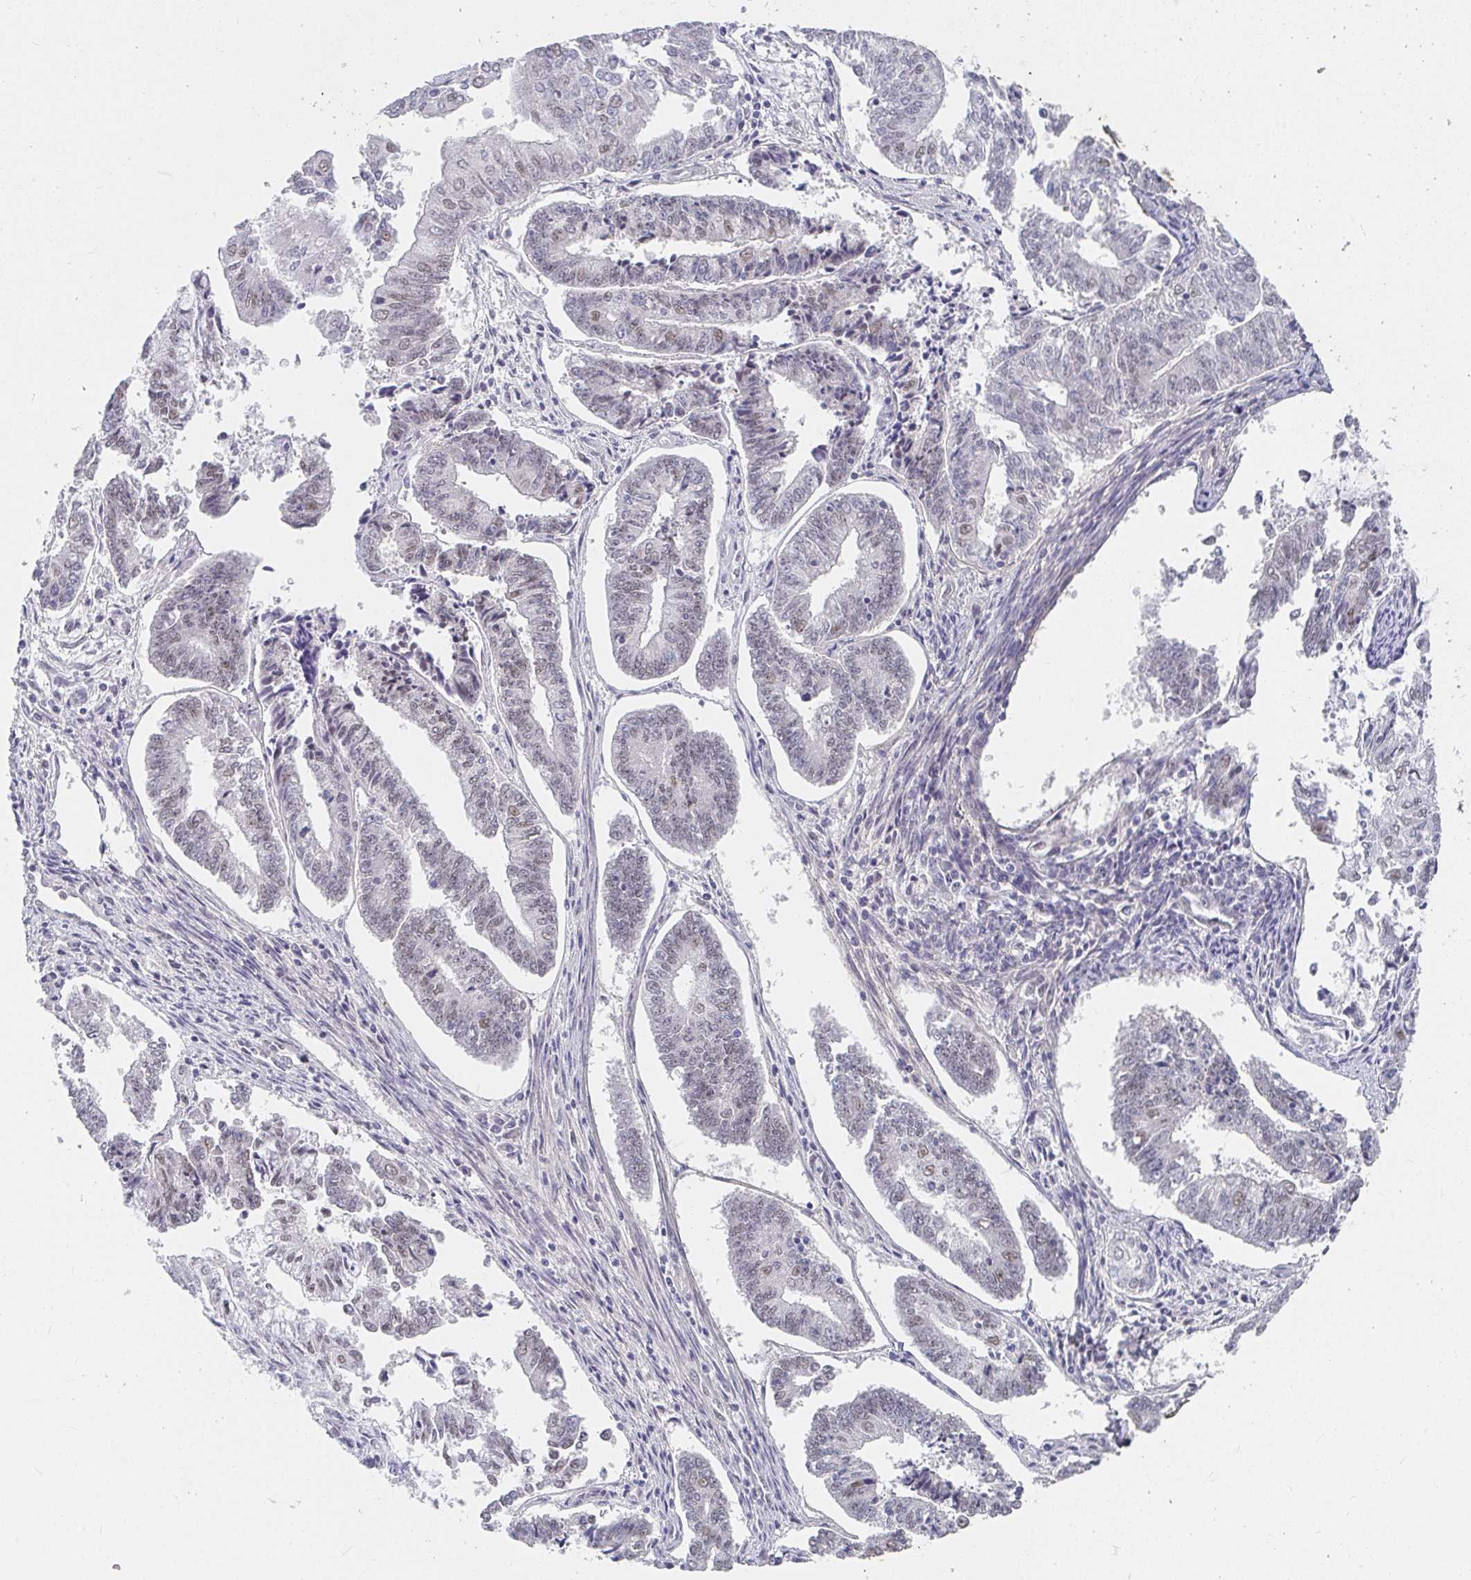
{"staining": {"intensity": "negative", "quantity": "none", "location": "none"}, "tissue": "endometrial cancer", "cell_type": "Tumor cells", "image_type": "cancer", "snomed": [{"axis": "morphology", "description": "Adenocarcinoma, NOS"}, {"axis": "topography", "description": "Endometrium"}], "caption": "The immunohistochemistry (IHC) photomicrograph has no significant positivity in tumor cells of endometrial adenocarcinoma tissue.", "gene": "RCOR1", "patient": {"sex": "female", "age": 61}}